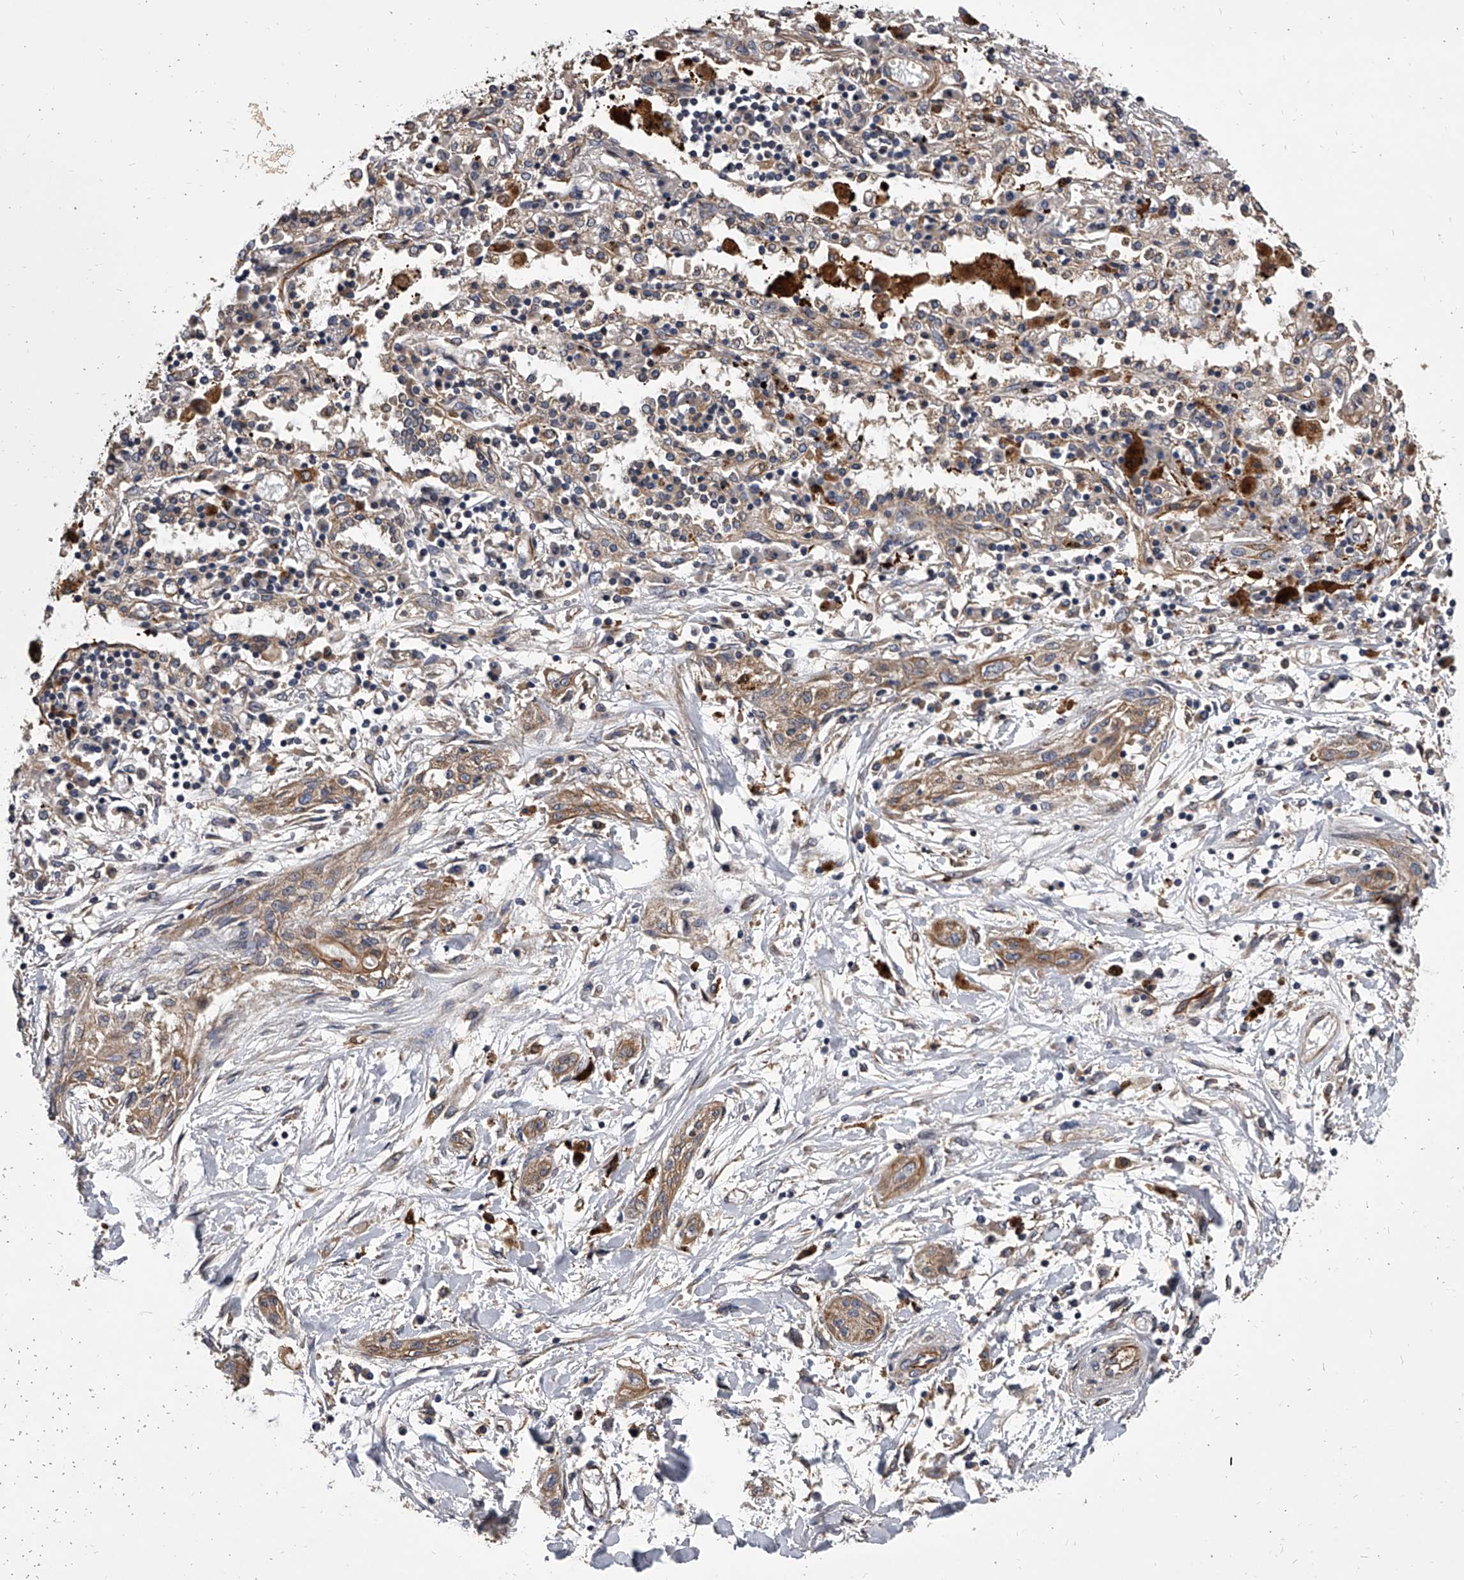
{"staining": {"intensity": "weak", "quantity": ">75%", "location": "cytoplasmic/membranous"}, "tissue": "lung cancer", "cell_type": "Tumor cells", "image_type": "cancer", "snomed": [{"axis": "morphology", "description": "Squamous cell carcinoma, NOS"}, {"axis": "topography", "description": "Lung"}], "caption": "A high-resolution photomicrograph shows immunohistochemistry staining of lung squamous cell carcinoma, which shows weak cytoplasmic/membranous positivity in about >75% of tumor cells.", "gene": "EXOC4", "patient": {"sex": "female", "age": 47}}